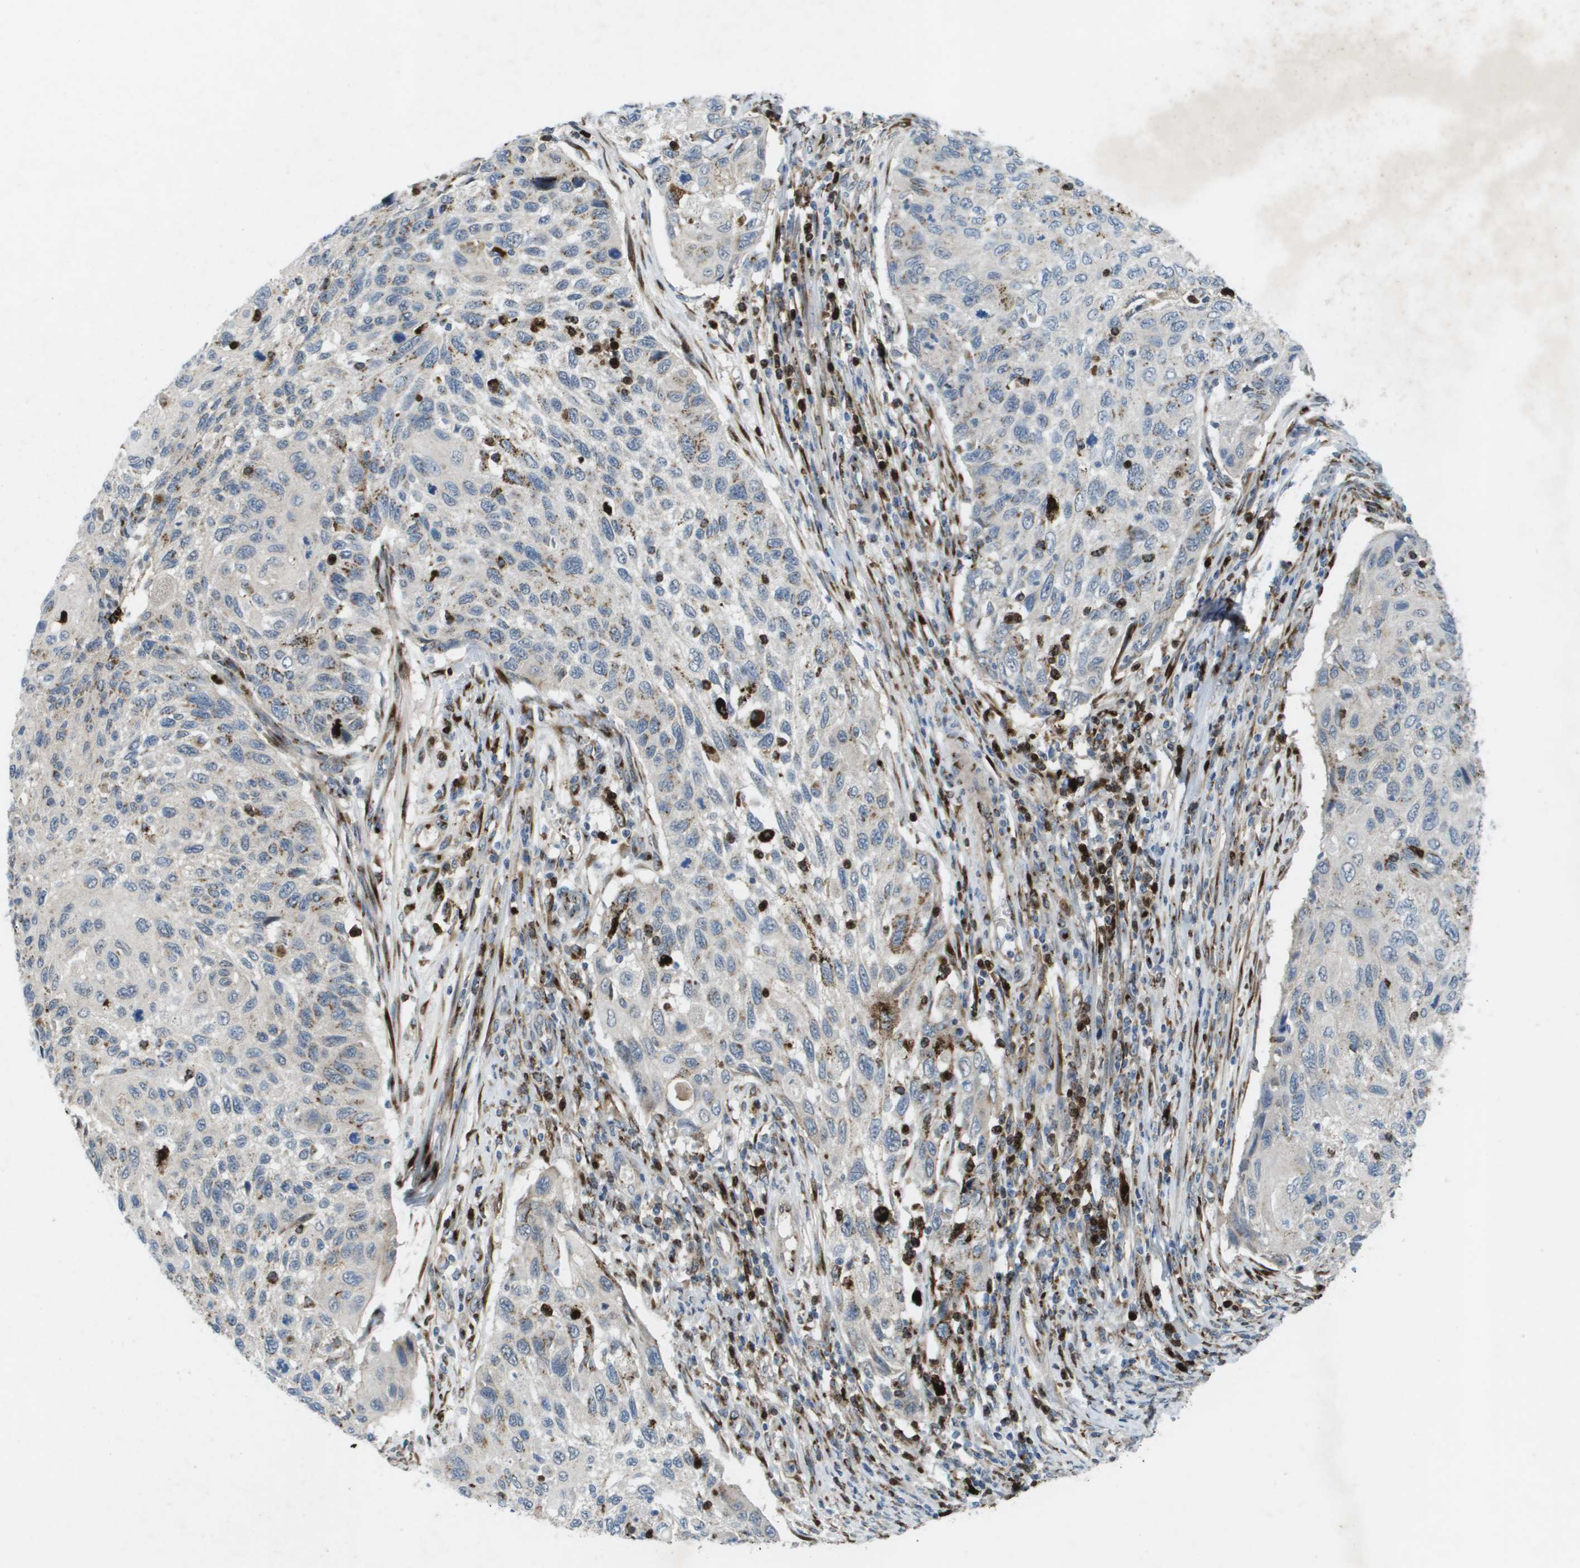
{"staining": {"intensity": "moderate", "quantity": "<25%", "location": "cytoplasmic/membranous"}, "tissue": "cervical cancer", "cell_type": "Tumor cells", "image_type": "cancer", "snomed": [{"axis": "morphology", "description": "Squamous cell carcinoma, NOS"}, {"axis": "topography", "description": "Cervix"}], "caption": "Cervical cancer was stained to show a protein in brown. There is low levels of moderate cytoplasmic/membranous expression in about <25% of tumor cells.", "gene": "QSOX2", "patient": {"sex": "female", "age": 70}}